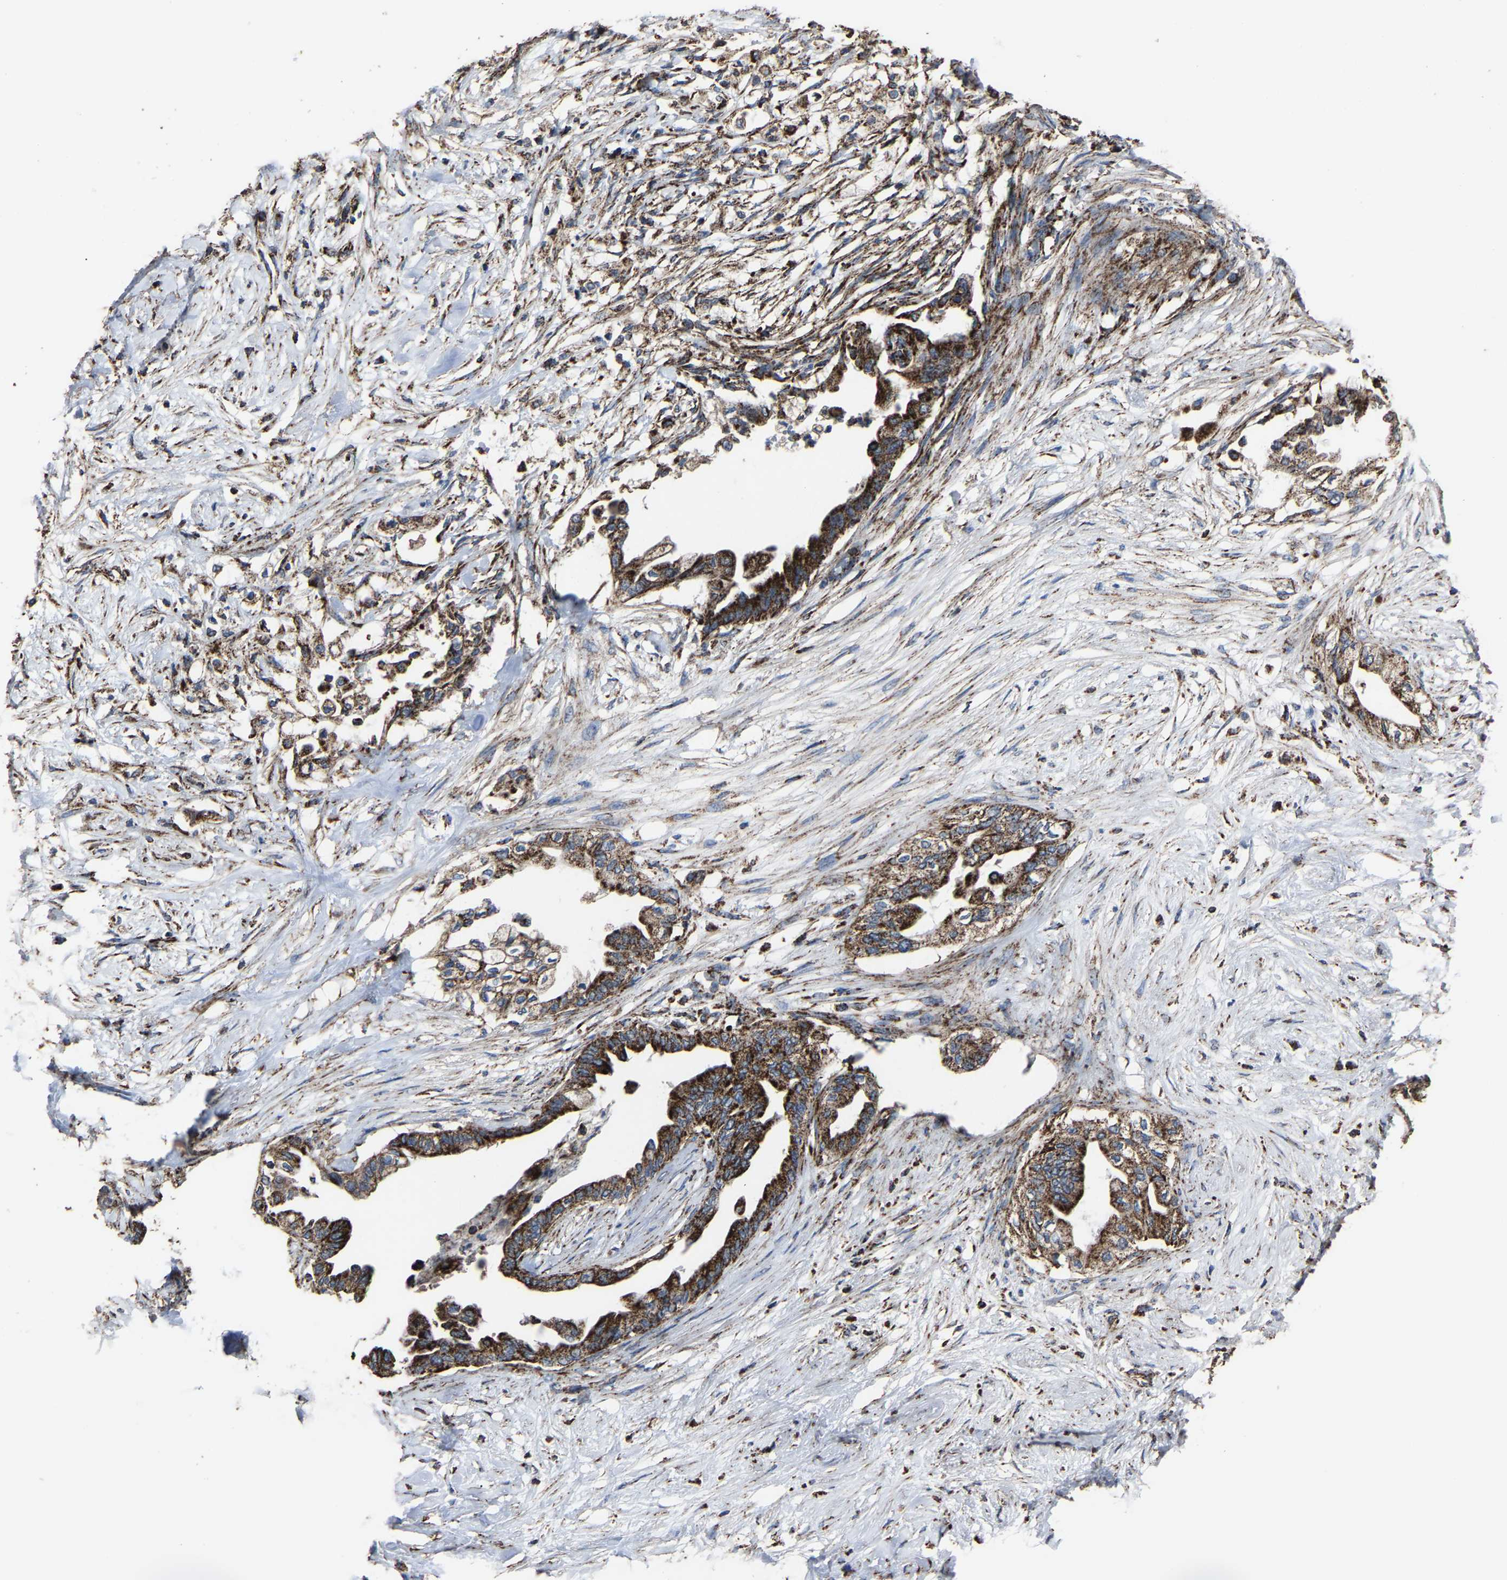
{"staining": {"intensity": "strong", "quantity": ">75%", "location": "cytoplasmic/membranous"}, "tissue": "pancreatic cancer", "cell_type": "Tumor cells", "image_type": "cancer", "snomed": [{"axis": "morphology", "description": "Normal tissue, NOS"}, {"axis": "morphology", "description": "Adenocarcinoma, NOS"}, {"axis": "topography", "description": "Pancreas"}, {"axis": "topography", "description": "Duodenum"}], "caption": "Strong cytoplasmic/membranous positivity is seen in about >75% of tumor cells in pancreatic cancer.", "gene": "NDUFV3", "patient": {"sex": "female", "age": 60}}